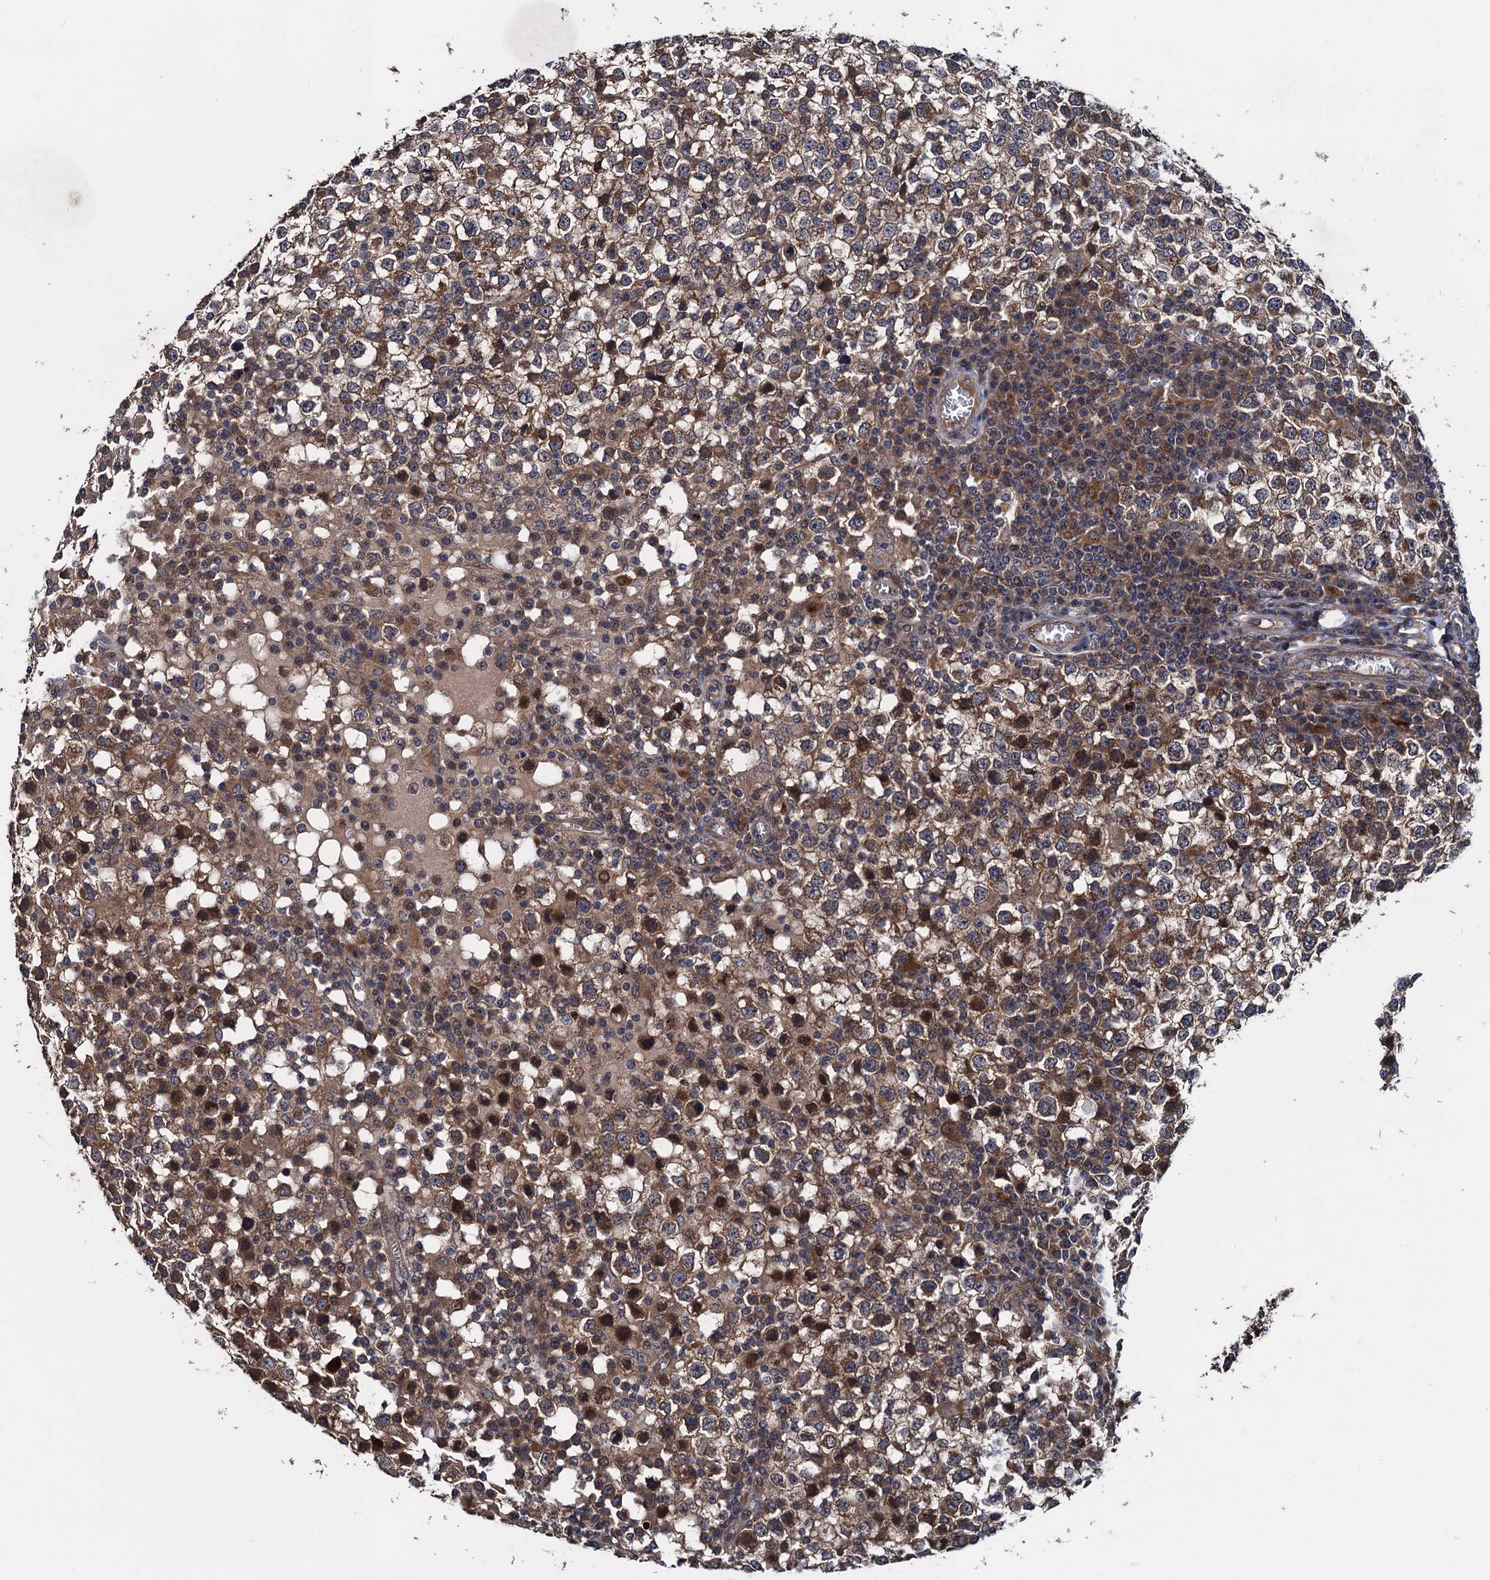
{"staining": {"intensity": "moderate", "quantity": ">75%", "location": "cytoplasmic/membranous"}, "tissue": "testis cancer", "cell_type": "Tumor cells", "image_type": "cancer", "snomed": [{"axis": "morphology", "description": "Seminoma, NOS"}, {"axis": "topography", "description": "Testis"}], "caption": "This photomicrograph shows immunohistochemistry (IHC) staining of testis cancer, with medium moderate cytoplasmic/membranous expression in approximately >75% of tumor cells.", "gene": "BLTP3B", "patient": {"sex": "male", "age": 65}}